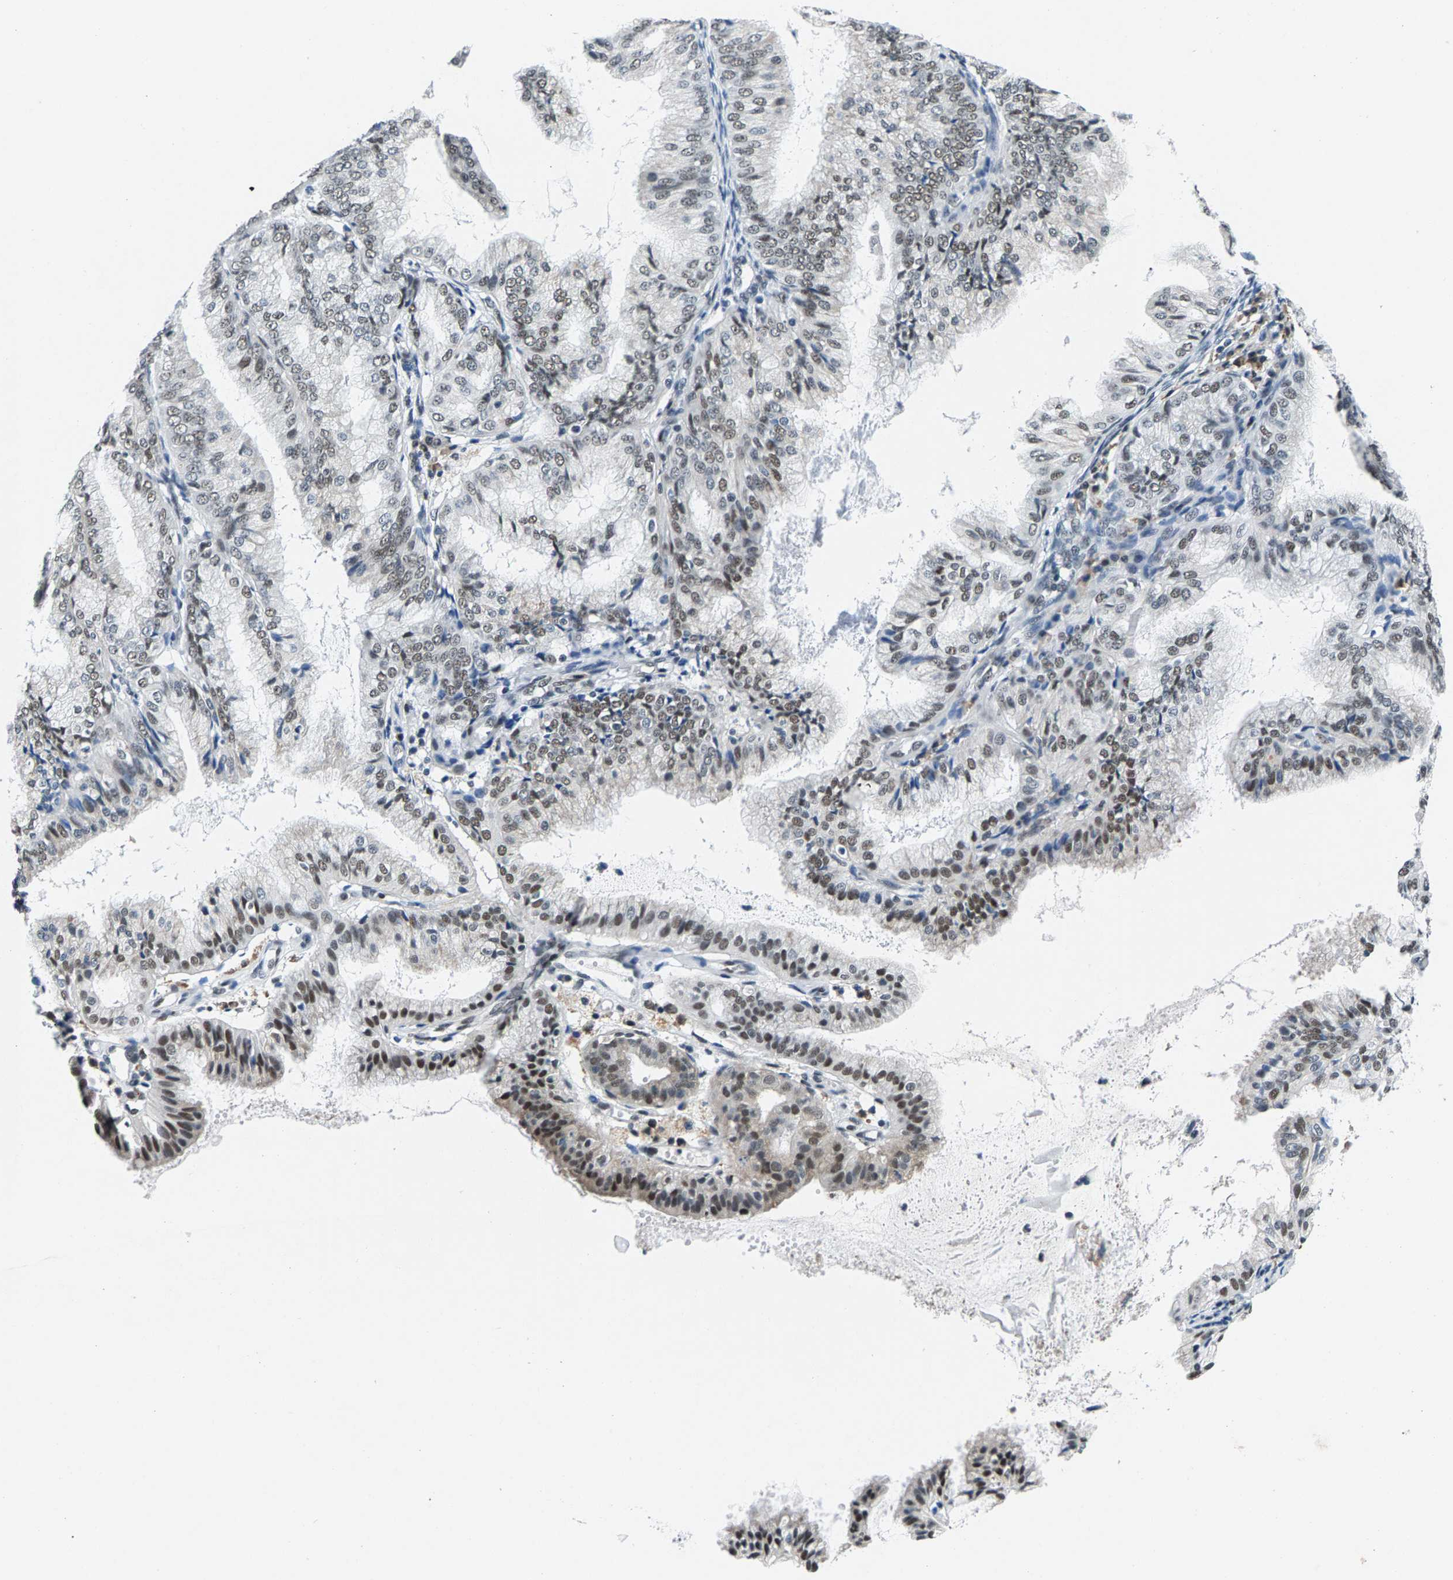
{"staining": {"intensity": "moderate", "quantity": "25%-75%", "location": "nuclear"}, "tissue": "endometrial cancer", "cell_type": "Tumor cells", "image_type": "cancer", "snomed": [{"axis": "morphology", "description": "Adenocarcinoma, NOS"}, {"axis": "topography", "description": "Endometrium"}], "caption": "Human adenocarcinoma (endometrial) stained with a protein marker shows moderate staining in tumor cells.", "gene": "ATF2", "patient": {"sex": "female", "age": 63}}